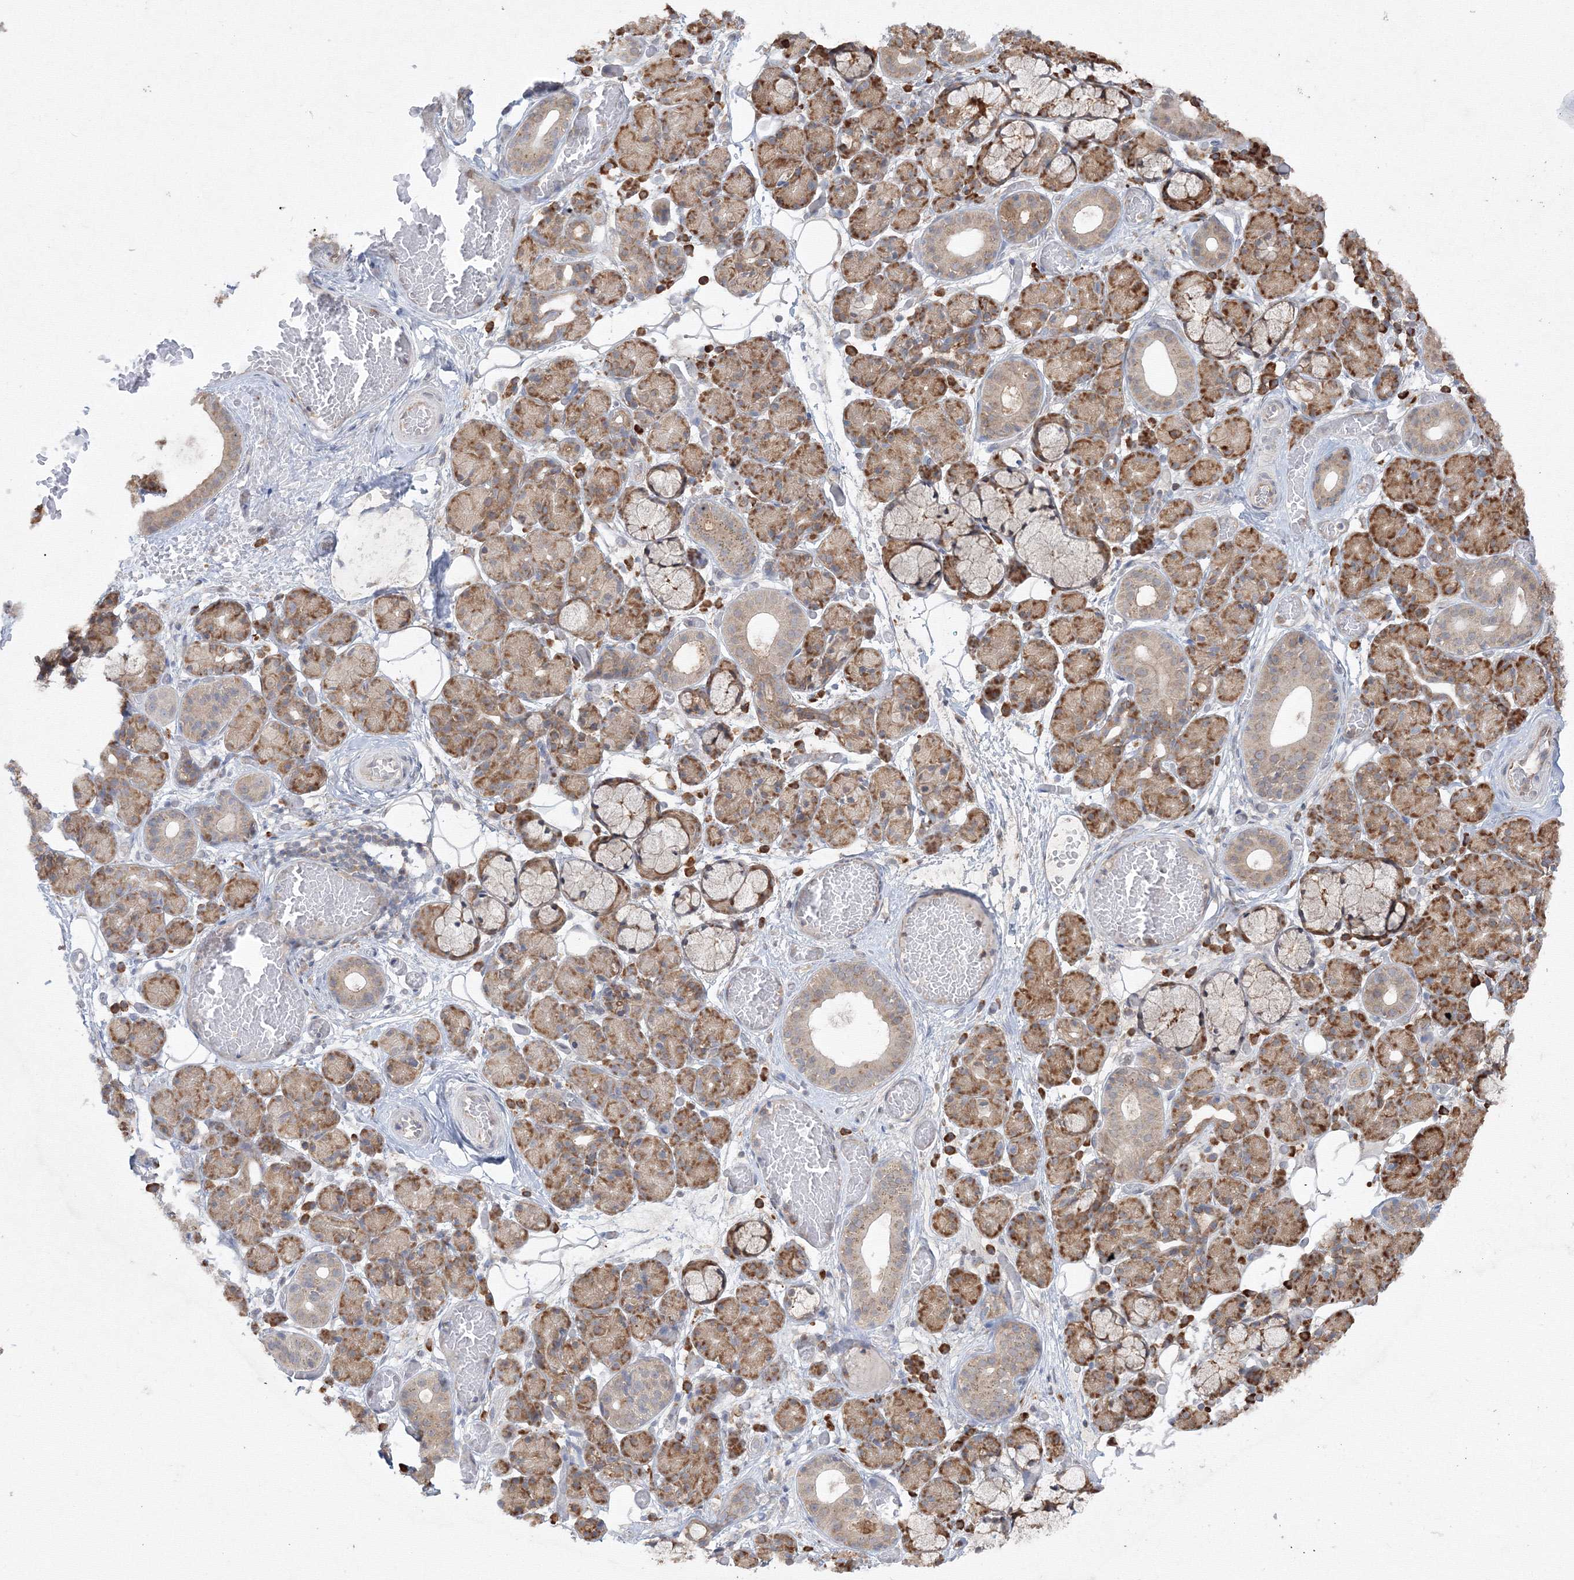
{"staining": {"intensity": "moderate", "quantity": ">75%", "location": "cytoplasmic/membranous"}, "tissue": "salivary gland", "cell_type": "Glandular cells", "image_type": "normal", "snomed": [{"axis": "morphology", "description": "Normal tissue, NOS"}, {"axis": "topography", "description": "Salivary gland"}], "caption": "Protein staining shows moderate cytoplasmic/membranous expression in approximately >75% of glandular cells in benign salivary gland. (brown staining indicates protein expression, while blue staining denotes nuclei).", "gene": "FBXL8", "patient": {"sex": "male", "age": 63}}